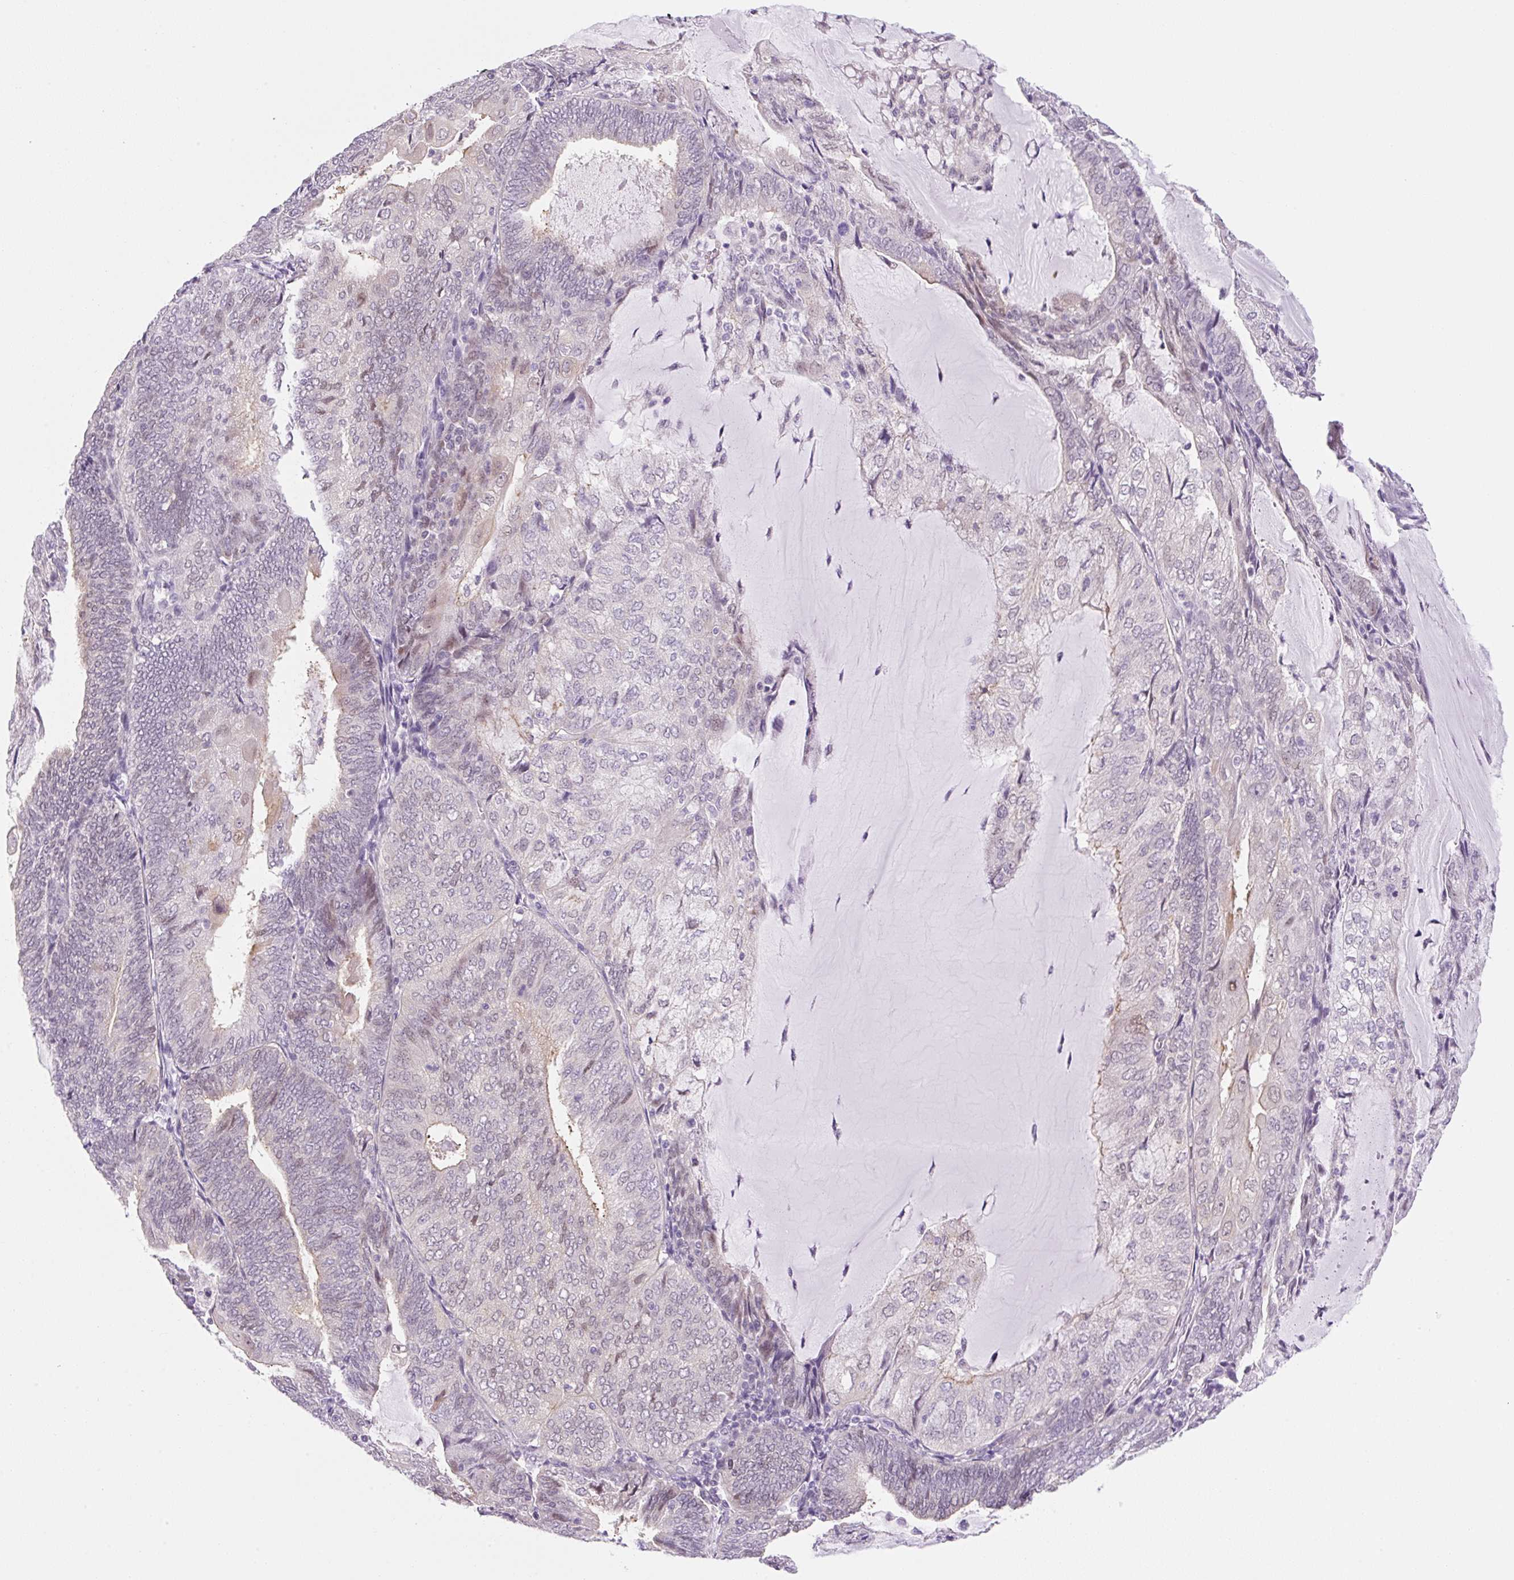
{"staining": {"intensity": "weak", "quantity": "<25%", "location": "nuclear"}, "tissue": "endometrial cancer", "cell_type": "Tumor cells", "image_type": "cancer", "snomed": [{"axis": "morphology", "description": "Adenocarcinoma, NOS"}, {"axis": "topography", "description": "Endometrium"}], "caption": "Immunohistochemistry micrograph of human endometrial cancer stained for a protein (brown), which demonstrates no expression in tumor cells. (DAB (3,3'-diaminobenzidine) immunohistochemistry (IHC) visualized using brightfield microscopy, high magnification).", "gene": "SYNE3", "patient": {"sex": "female", "age": 81}}